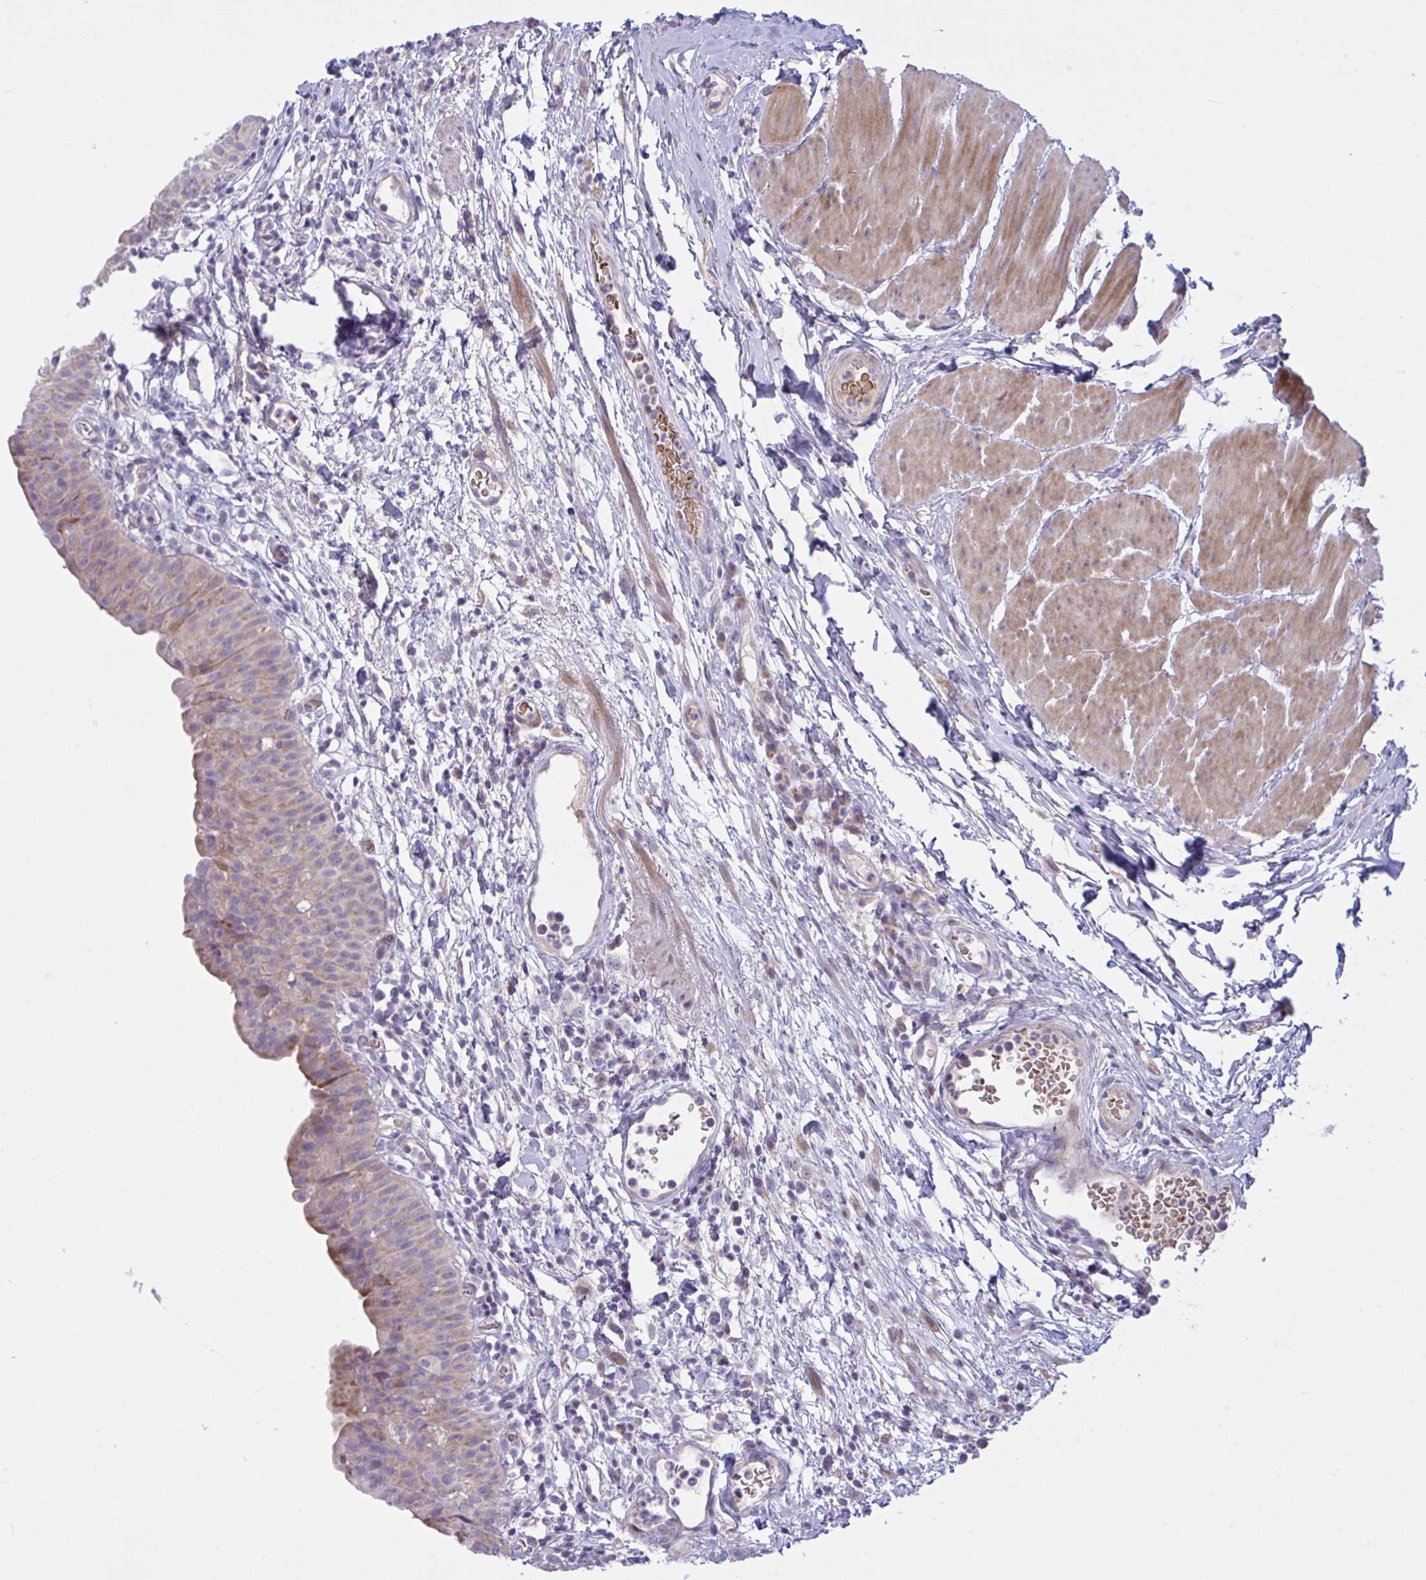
{"staining": {"intensity": "weak", "quantity": "25%-75%", "location": "cytoplasmic/membranous"}, "tissue": "urinary bladder", "cell_type": "Urothelial cells", "image_type": "normal", "snomed": [{"axis": "morphology", "description": "Normal tissue, NOS"}, {"axis": "morphology", "description": "Inflammation, NOS"}, {"axis": "topography", "description": "Urinary bladder"}], "caption": "Weak cytoplasmic/membranous staining for a protein is identified in about 25%-75% of urothelial cells of benign urinary bladder using immunohistochemistry (IHC).", "gene": "VWC2", "patient": {"sex": "male", "age": 57}}